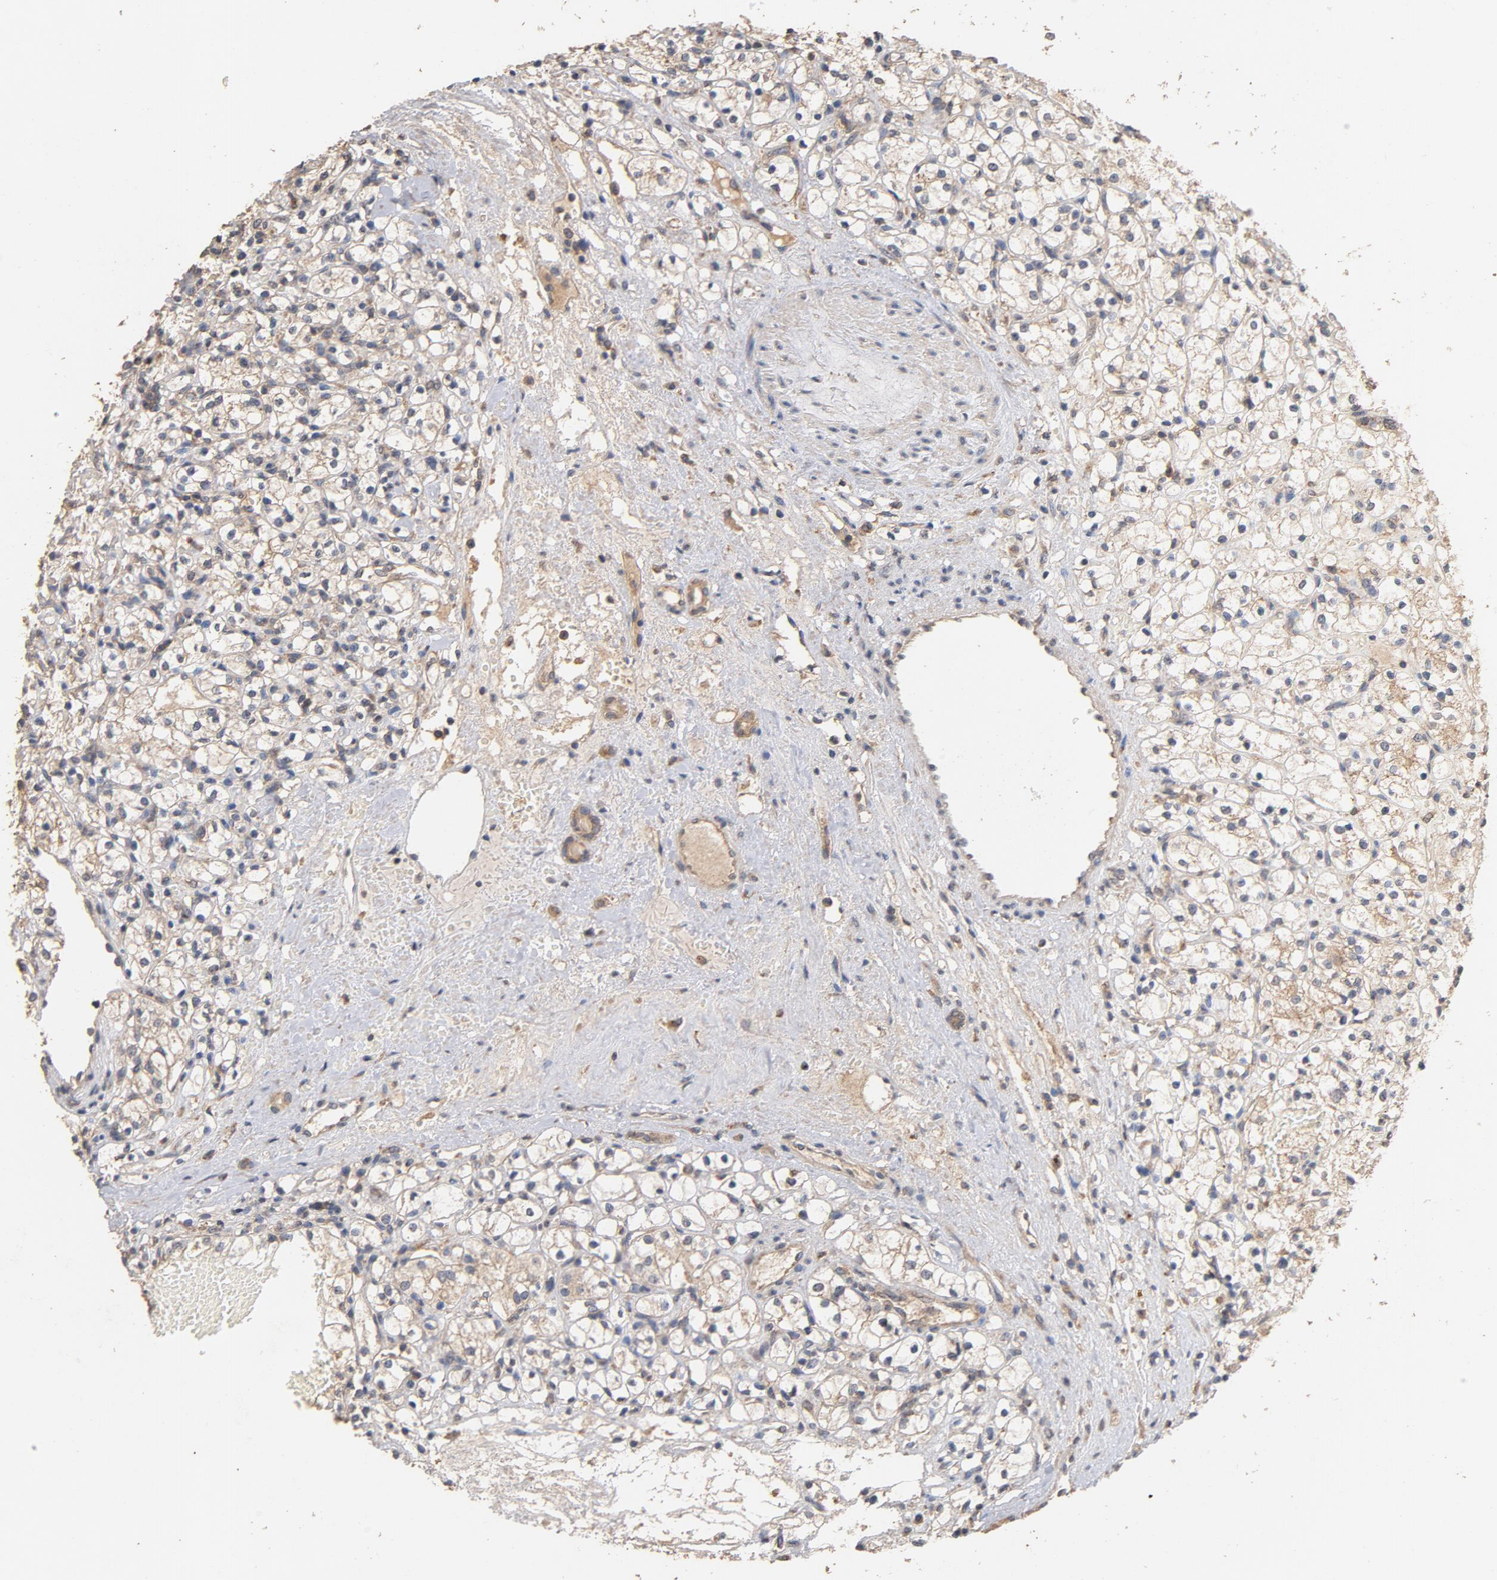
{"staining": {"intensity": "weak", "quantity": ">75%", "location": "cytoplasmic/membranous"}, "tissue": "renal cancer", "cell_type": "Tumor cells", "image_type": "cancer", "snomed": [{"axis": "morphology", "description": "Adenocarcinoma, NOS"}, {"axis": "topography", "description": "Kidney"}], "caption": "Renal cancer (adenocarcinoma) stained with DAB (3,3'-diaminobenzidine) immunohistochemistry (IHC) demonstrates low levels of weak cytoplasmic/membranous positivity in about >75% of tumor cells. Nuclei are stained in blue.", "gene": "DDX6", "patient": {"sex": "female", "age": 60}}